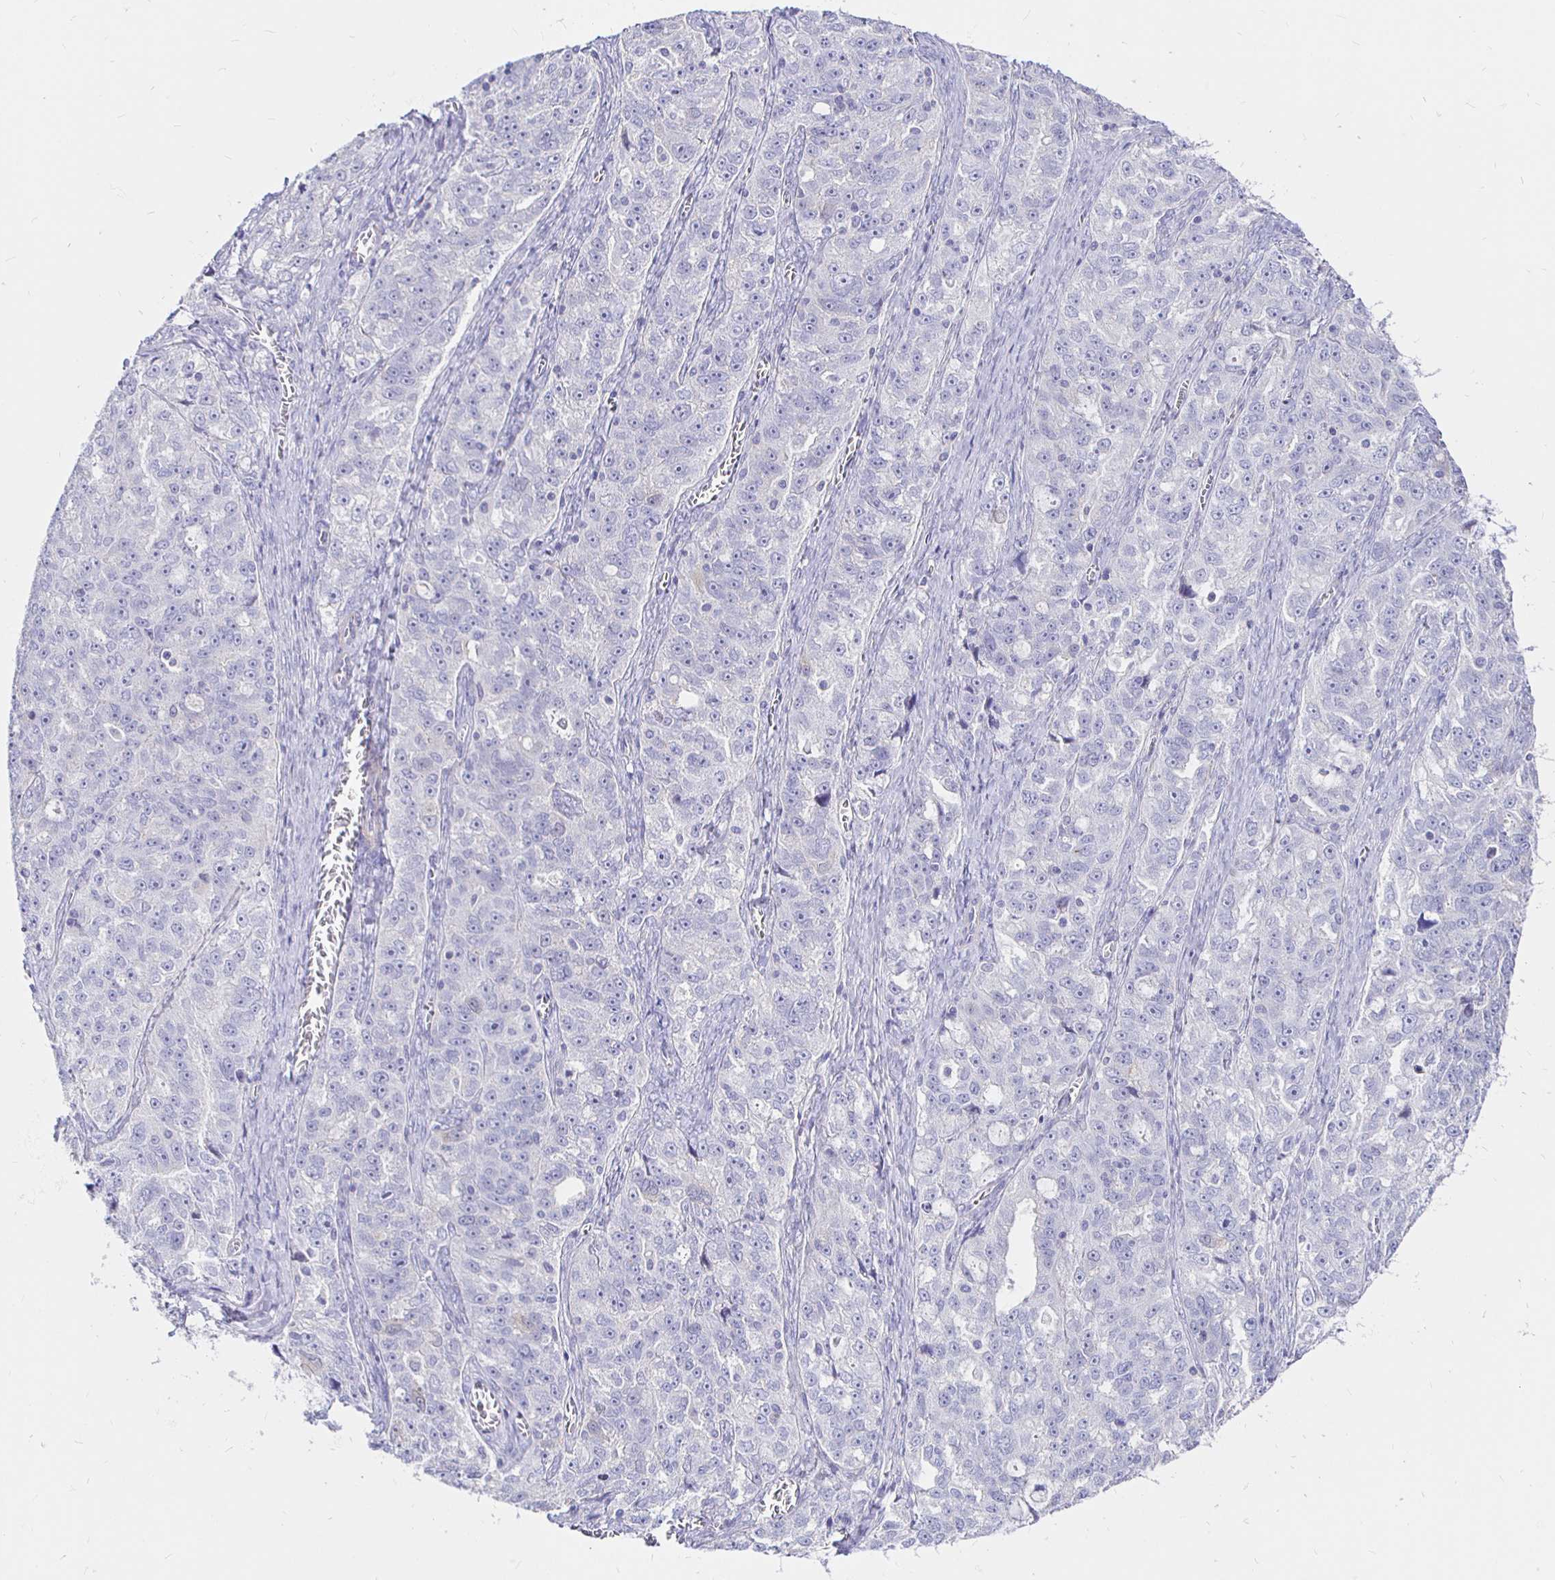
{"staining": {"intensity": "negative", "quantity": "none", "location": "none"}, "tissue": "ovarian cancer", "cell_type": "Tumor cells", "image_type": "cancer", "snomed": [{"axis": "morphology", "description": "Cystadenocarcinoma, serous, NOS"}, {"axis": "topography", "description": "Ovary"}], "caption": "A high-resolution histopathology image shows IHC staining of ovarian cancer (serous cystadenocarcinoma), which reveals no significant staining in tumor cells.", "gene": "NECAB1", "patient": {"sex": "female", "age": 51}}